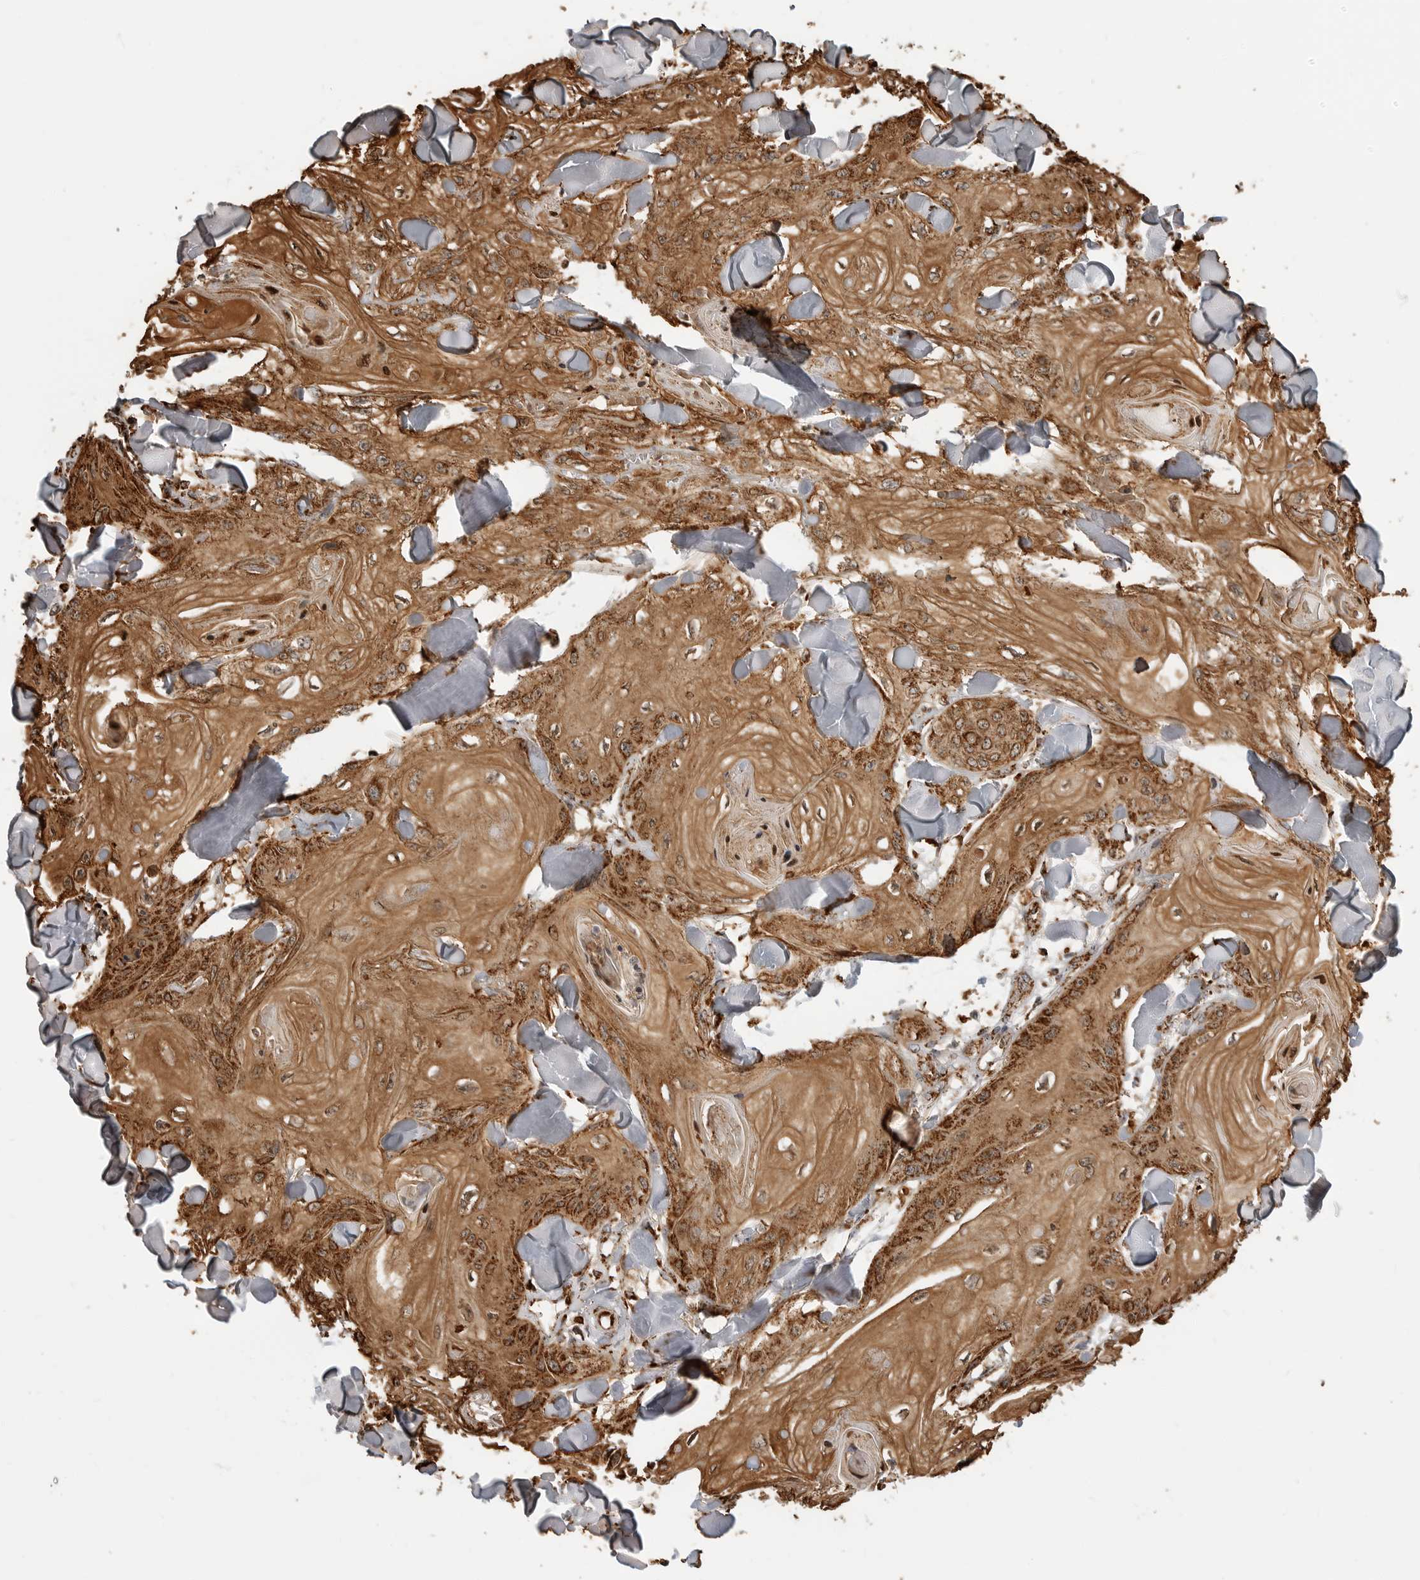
{"staining": {"intensity": "strong", "quantity": ">75%", "location": "cytoplasmic/membranous"}, "tissue": "skin cancer", "cell_type": "Tumor cells", "image_type": "cancer", "snomed": [{"axis": "morphology", "description": "Squamous cell carcinoma, NOS"}, {"axis": "topography", "description": "Skin"}], "caption": "Immunohistochemical staining of human squamous cell carcinoma (skin) shows high levels of strong cytoplasmic/membranous protein expression in about >75% of tumor cells.", "gene": "BMP2K", "patient": {"sex": "male", "age": 74}}